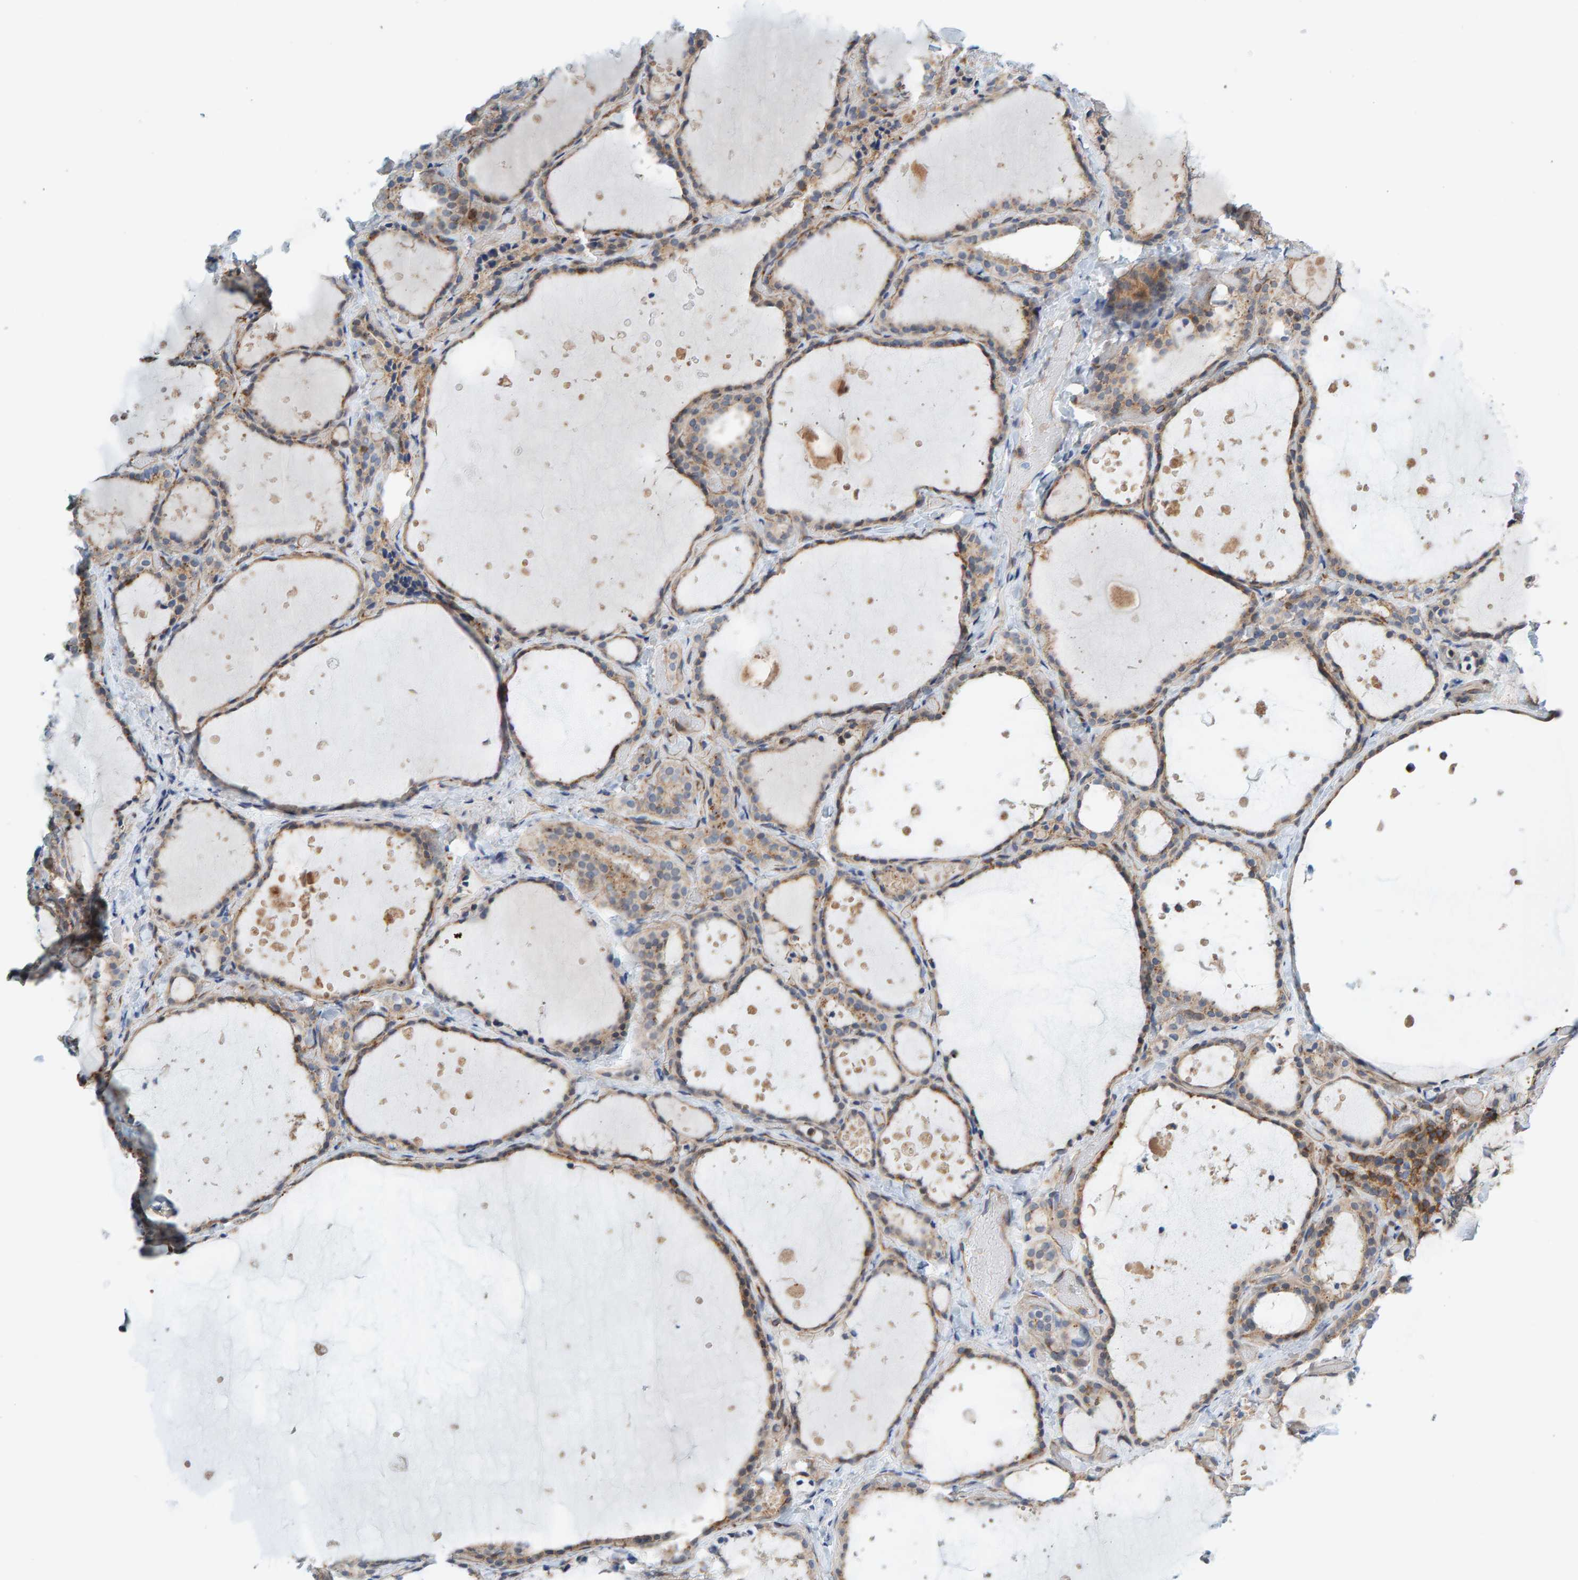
{"staining": {"intensity": "weak", "quantity": ">75%", "location": "cytoplasmic/membranous"}, "tissue": "thyroid gland", "cell_type": "Glandular cells", "image_type": "normal", "snomed": [{"axis": "morphology", "description": "Normal tissue, NOS"}, {"axis": "topography", "description": "Thyroid gland"}], "caption": "IHC photomicrograph of benign thyroid gland stained for a protein (brown), which shows low levels of weak cytoplasmic/membranous positivity in about >75% of glandular cells.", "gene": "PRKD2", "patient": {"sex": "female", "age": 44}}